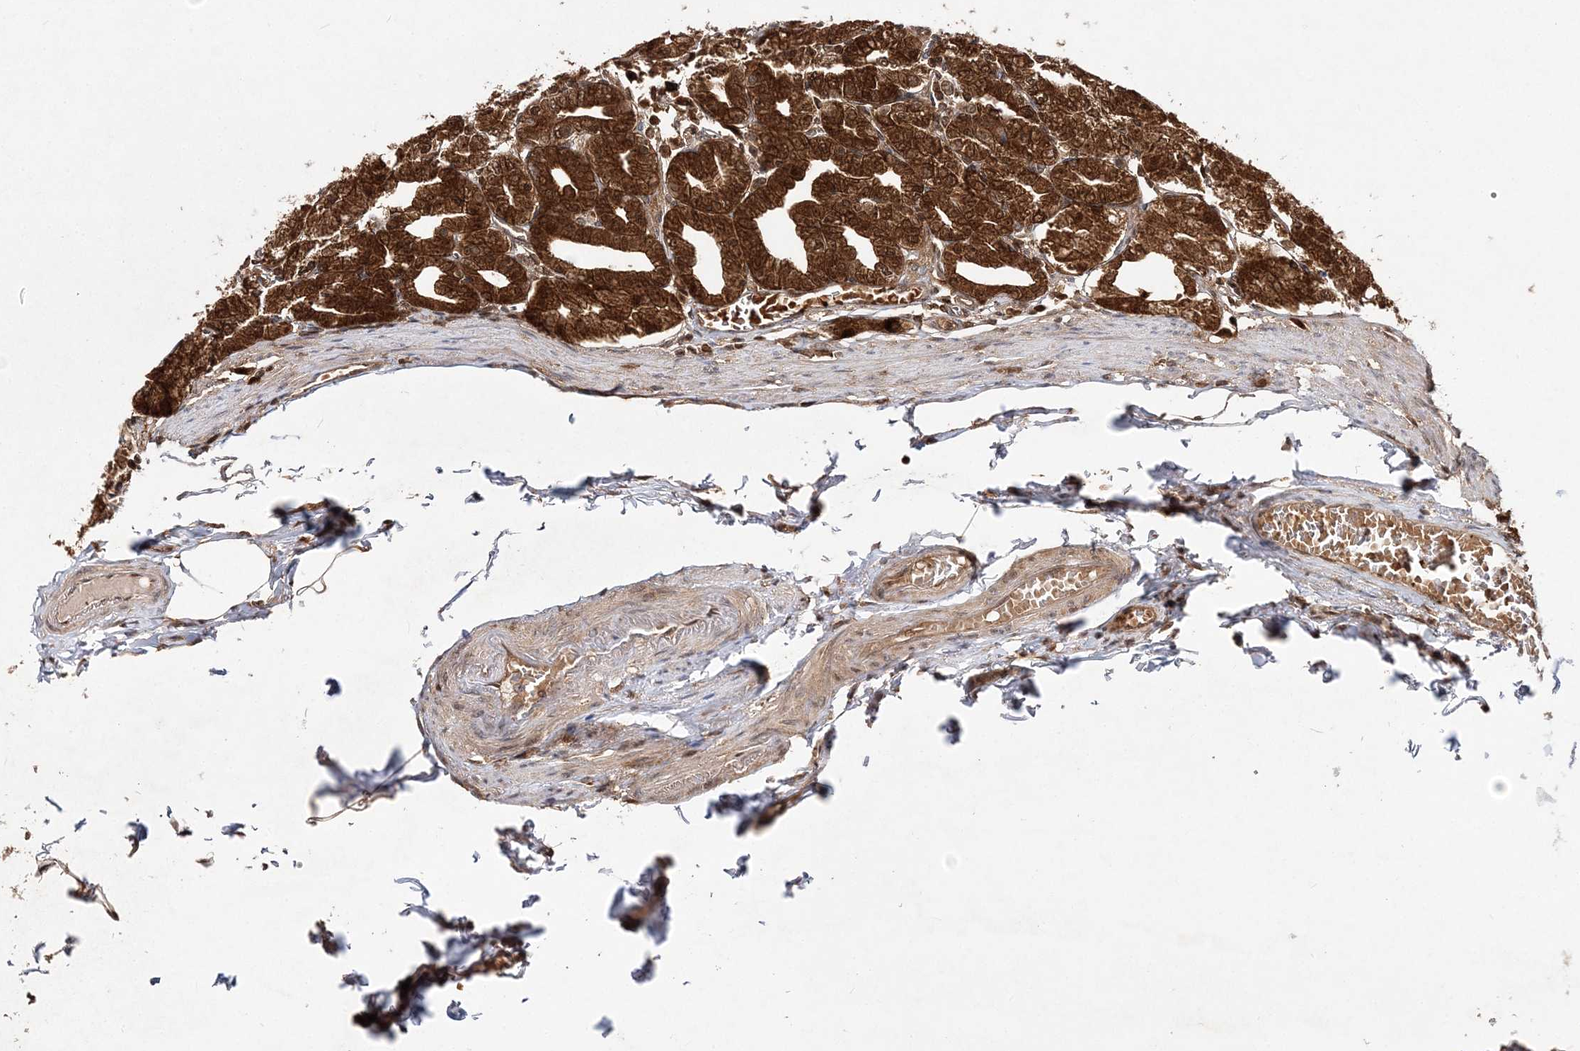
{"staining": {"intensity": "strong", "quantity": ">75%", "location": "cytoplasmic/membranous,nuclear"}, "tissue": "stomach", "cell_type": "Glandular cells", "image_type": "normal", "snomed": [{"axis": "morphology", "description": "Normal tissue, NOS"}, {"axis": "topography", "description": "Stomach, lower"}], "caption": "Strong cytoplasmic/membranous,nuclear staining is appreciated in approximately >75% of glandular cells in normal stomach. (DAB IHC with brightfield microscopy, high magnification).", "gene": "NIF3L1", "patient": {"sex": "male", "age": 71}}